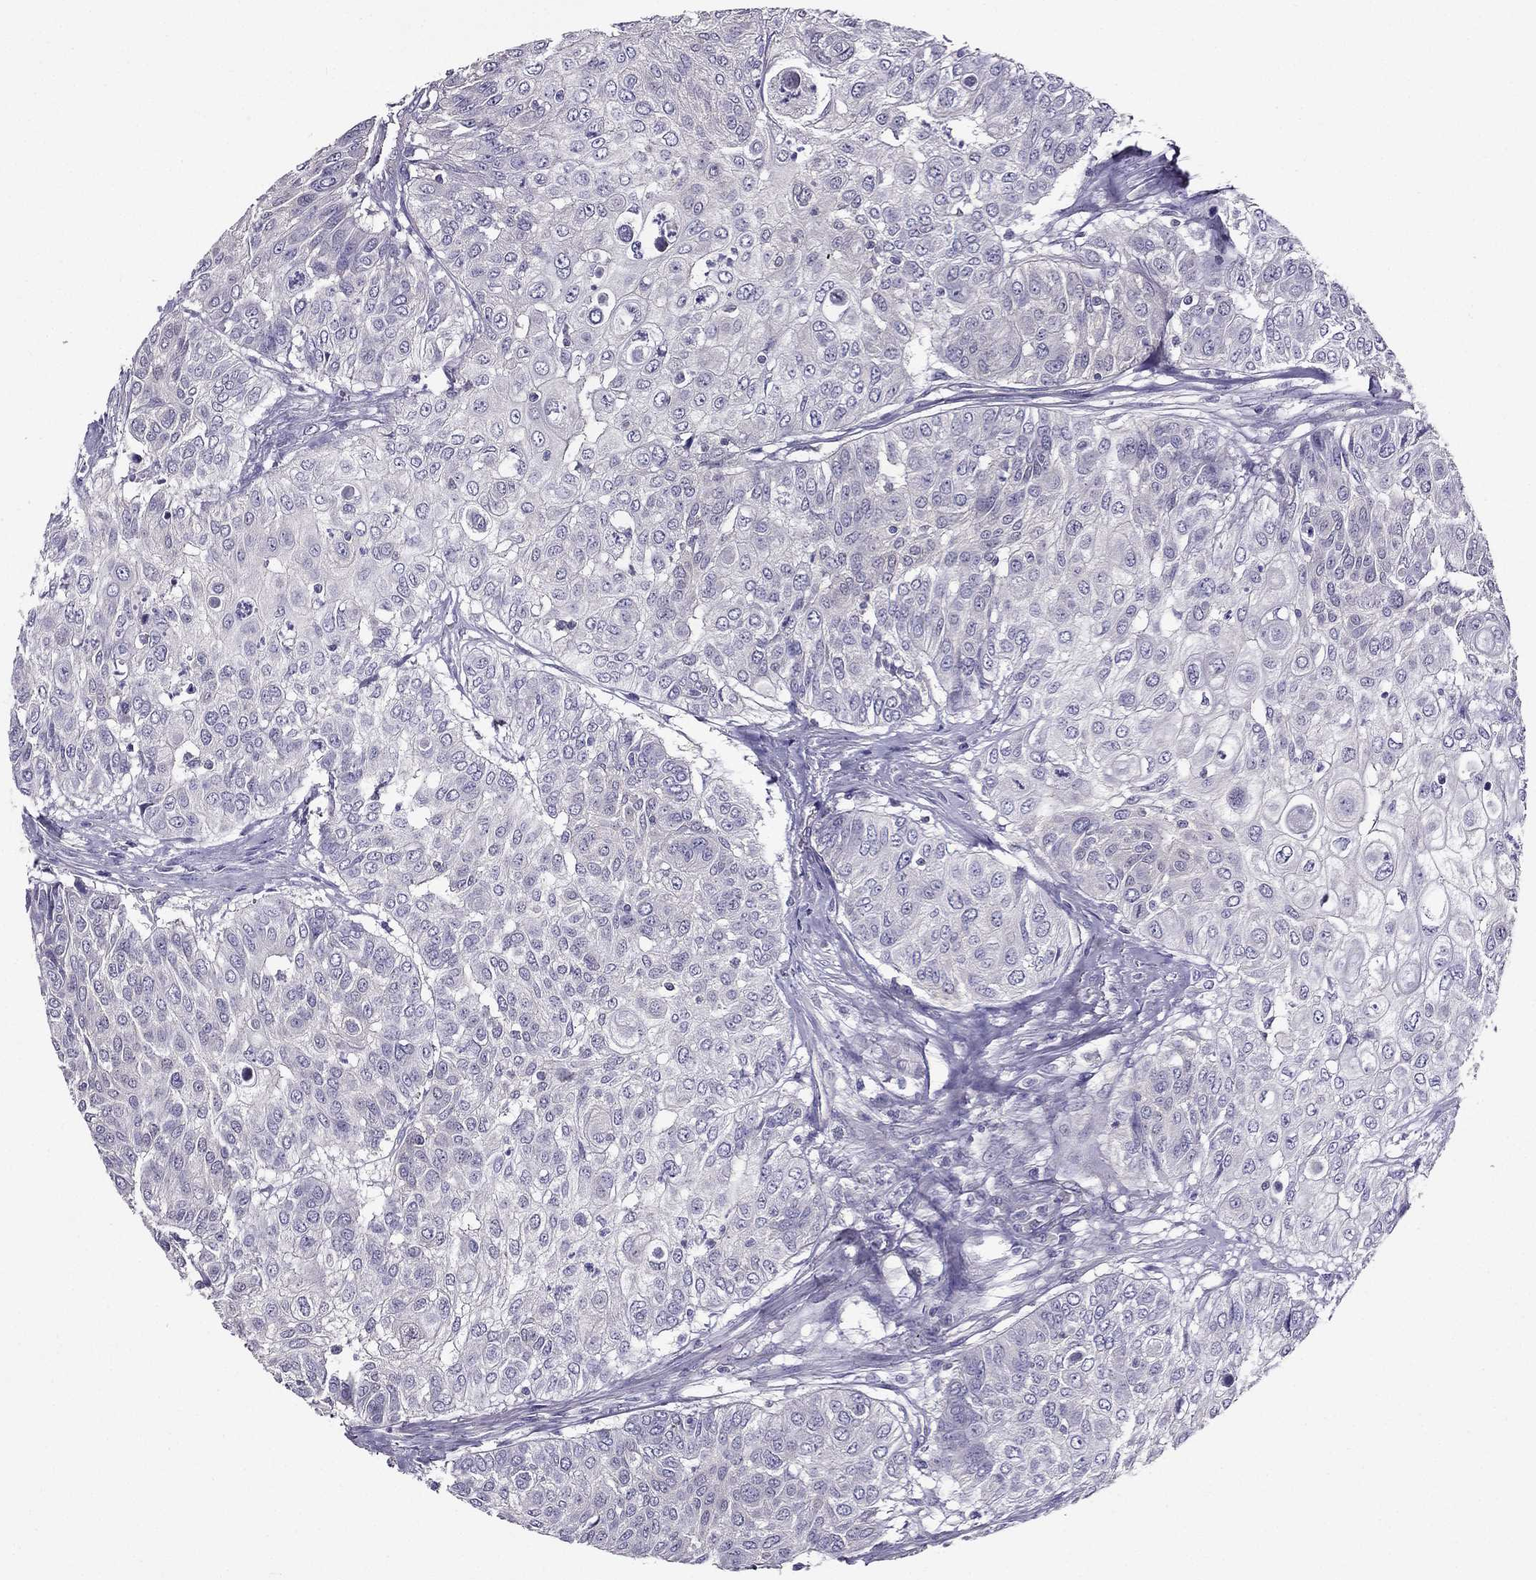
{"staining": {"intensity": "negative", "quantity": "none", "location": "none"}, "tissue": "urothelial cancer", "cell_type": "Tumor cells", "image_type": "cancer", "snomed": [{"axis": "morphology", "description": "Urothelial carcinoma, High grade"}, {"axis": "topography", "description": "Urinary bladder"}], "caption": "This is a micrograph of IHC staining of urothelial cancer, which shows no expression in tumor cells.", "gene": "AAK1", "patient": {"sex": "female", "age": 79}}